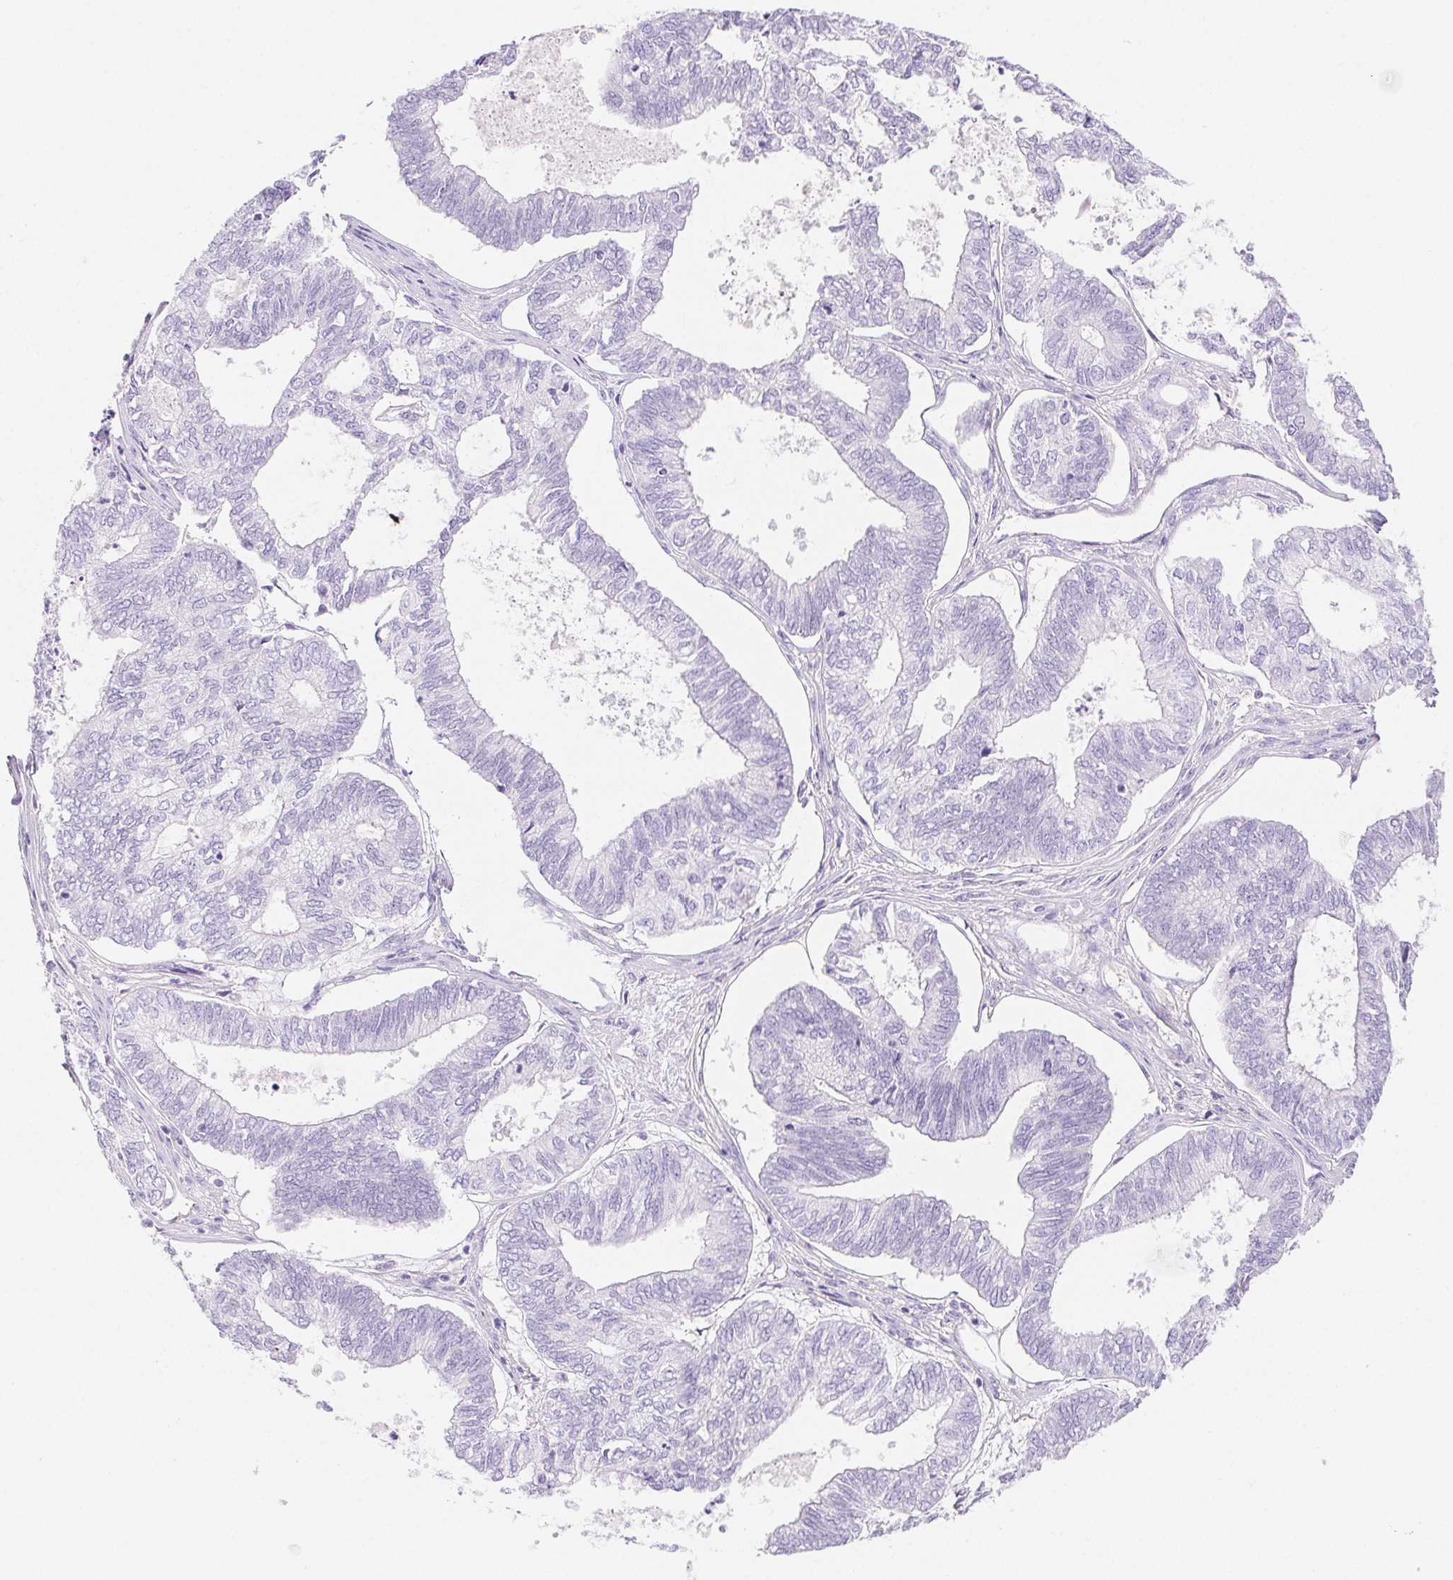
{"staining": {"intensity": "negative", "quantity": "none", "location": "none"}, "tissue": "ovarian cancer", "cell_type": "Tumor cells", "image_type": "cancer", "snomed": [{"axis": "morphology", "description": "Carcinoma, endometroid"}, {"axis": "topography", "description": "Ovary"}], "caption": "A micrograph of human ovarian cancer is negative for staining in tumor cells. Nuclei are stained in blue.", "gene": "PNLIP", "patient": {"sex": "female", "age": 64}}